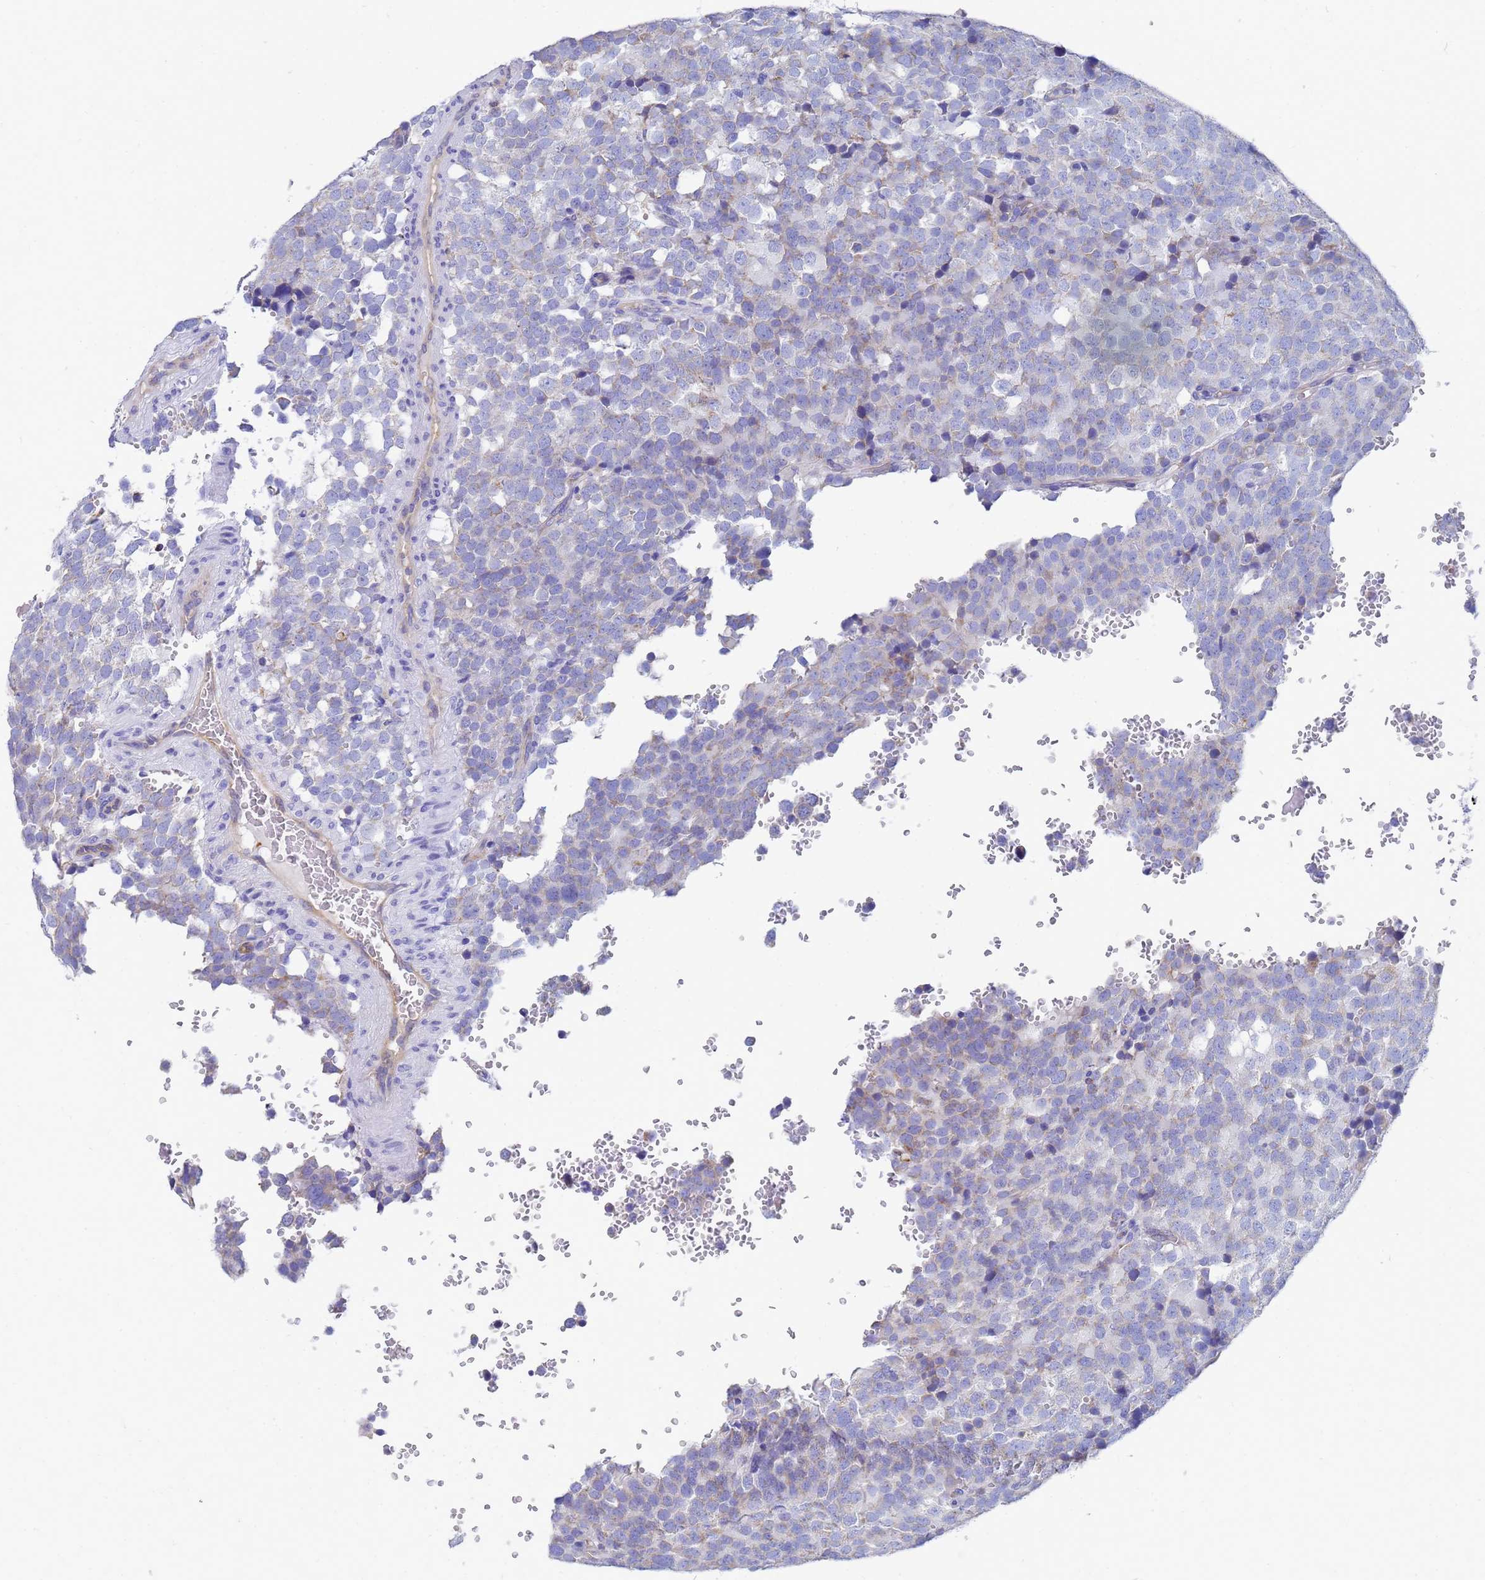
{"staining": {"intensity": "negative", "quantity": "none", "location": "none"}, "tissue": "testis cancer", "cell_type": "Tumor cells", "image_type": "cancer", "snomed": [{"axis": "morphology", "description": "Seminoma, NOS"}, {"axis": "topography", "description": "Testis"}], "caption": "The photomicrograph reveals no significant positivity in tumor cells of testis cancer.", "gene": "TM4SF4", "patient": {"sex": "male", "age": 71}}